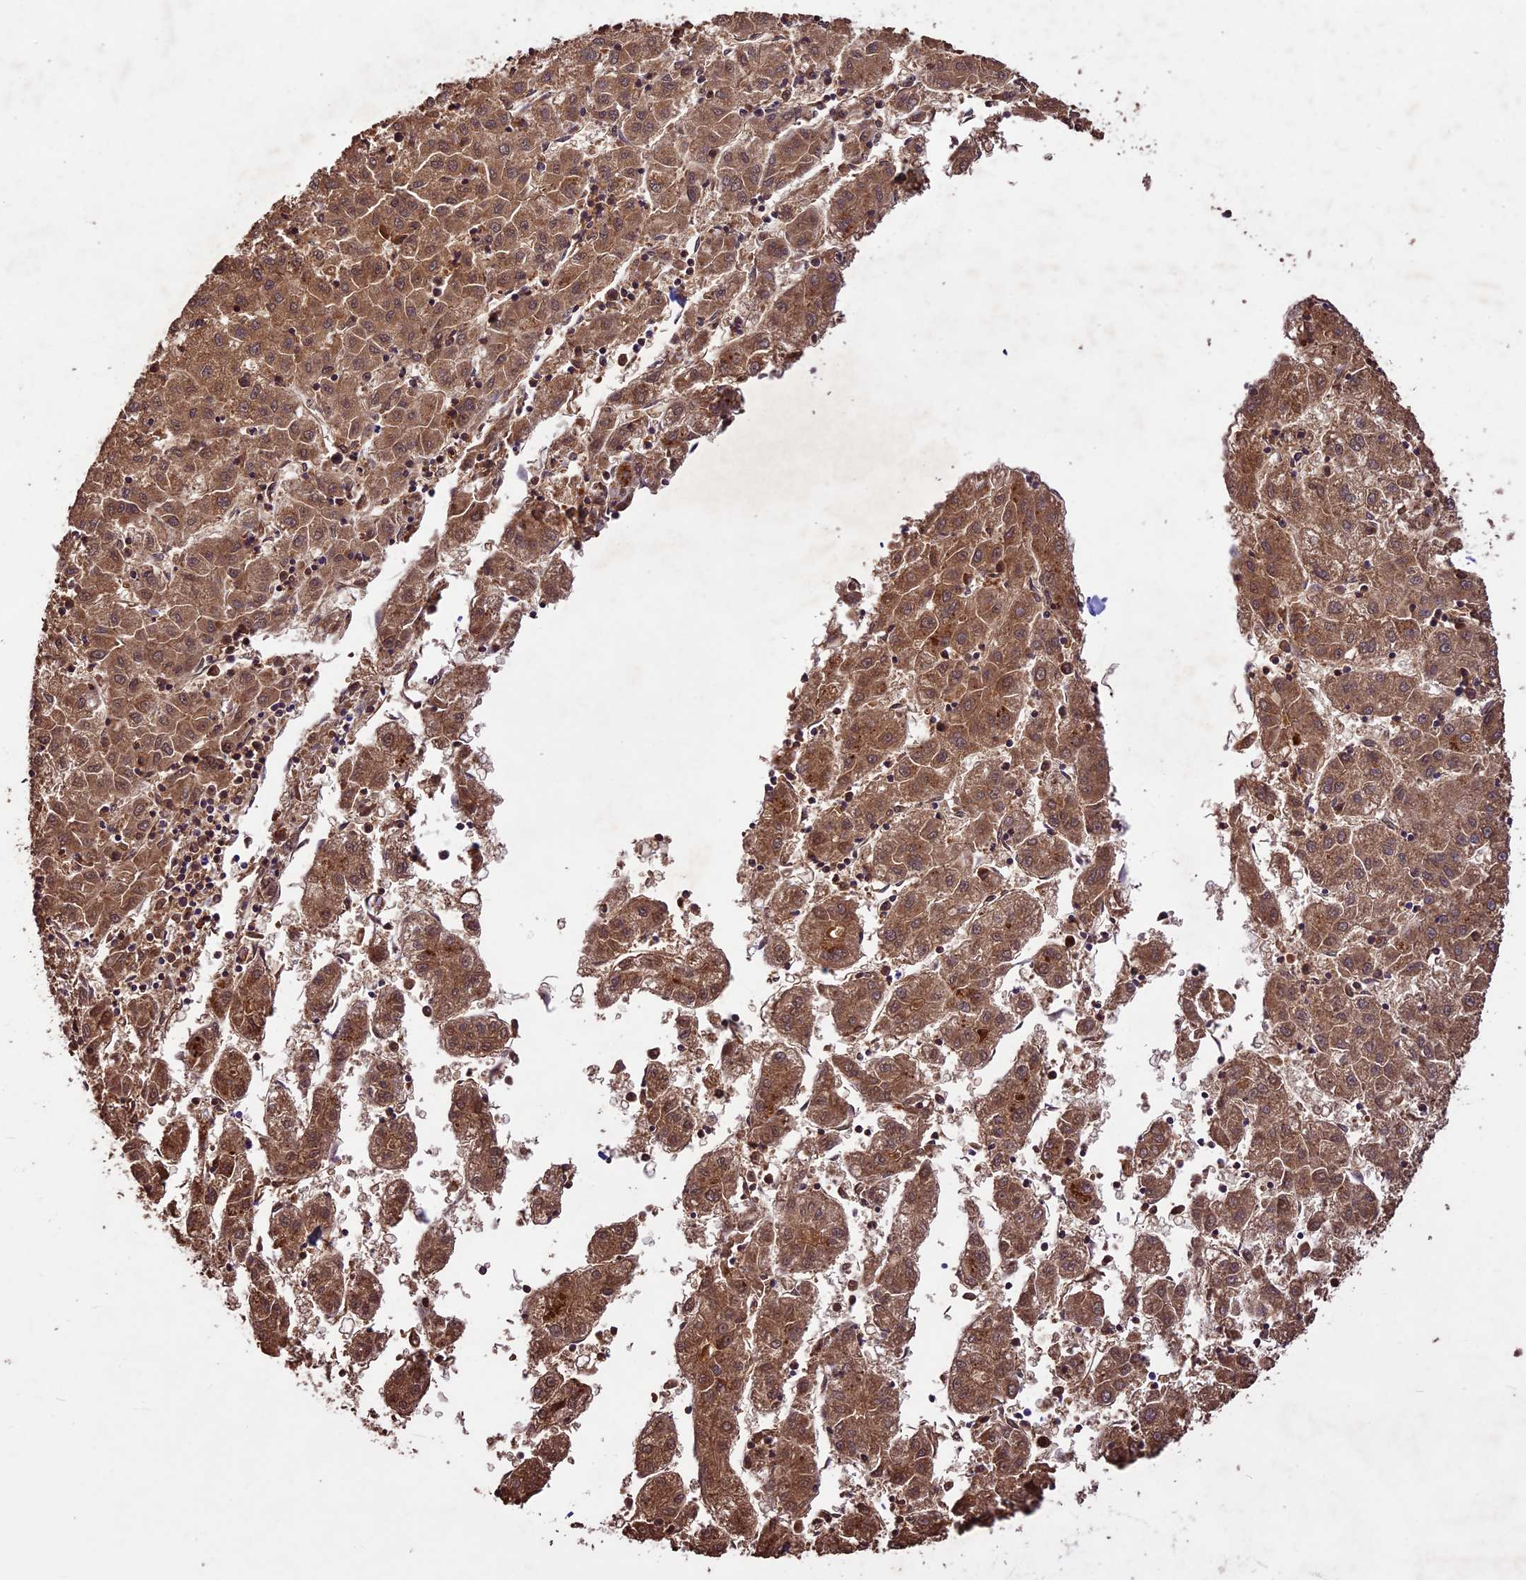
{"staining": {"intensity": "moderate", "quantity": ">75%", "location": "cytoplasmic/membranous"}, "tissue": "liver cancer", "cell_type": "Tumor cells", "image_type": "cancer", "snomed": [{"axis": "morphology", "description": "Carcinoma, Hepatocellular, NOS"}, {"axis": "topography", "description": "Liver"}], "caption": "Brown immunohistochemical staining in liver cancer exhibits moderate cytoplasmic/membranous expression in approximately >75% of tumor cells.", "gene": "CRLF1", "patient": {"sex": "male", "age": 72}}